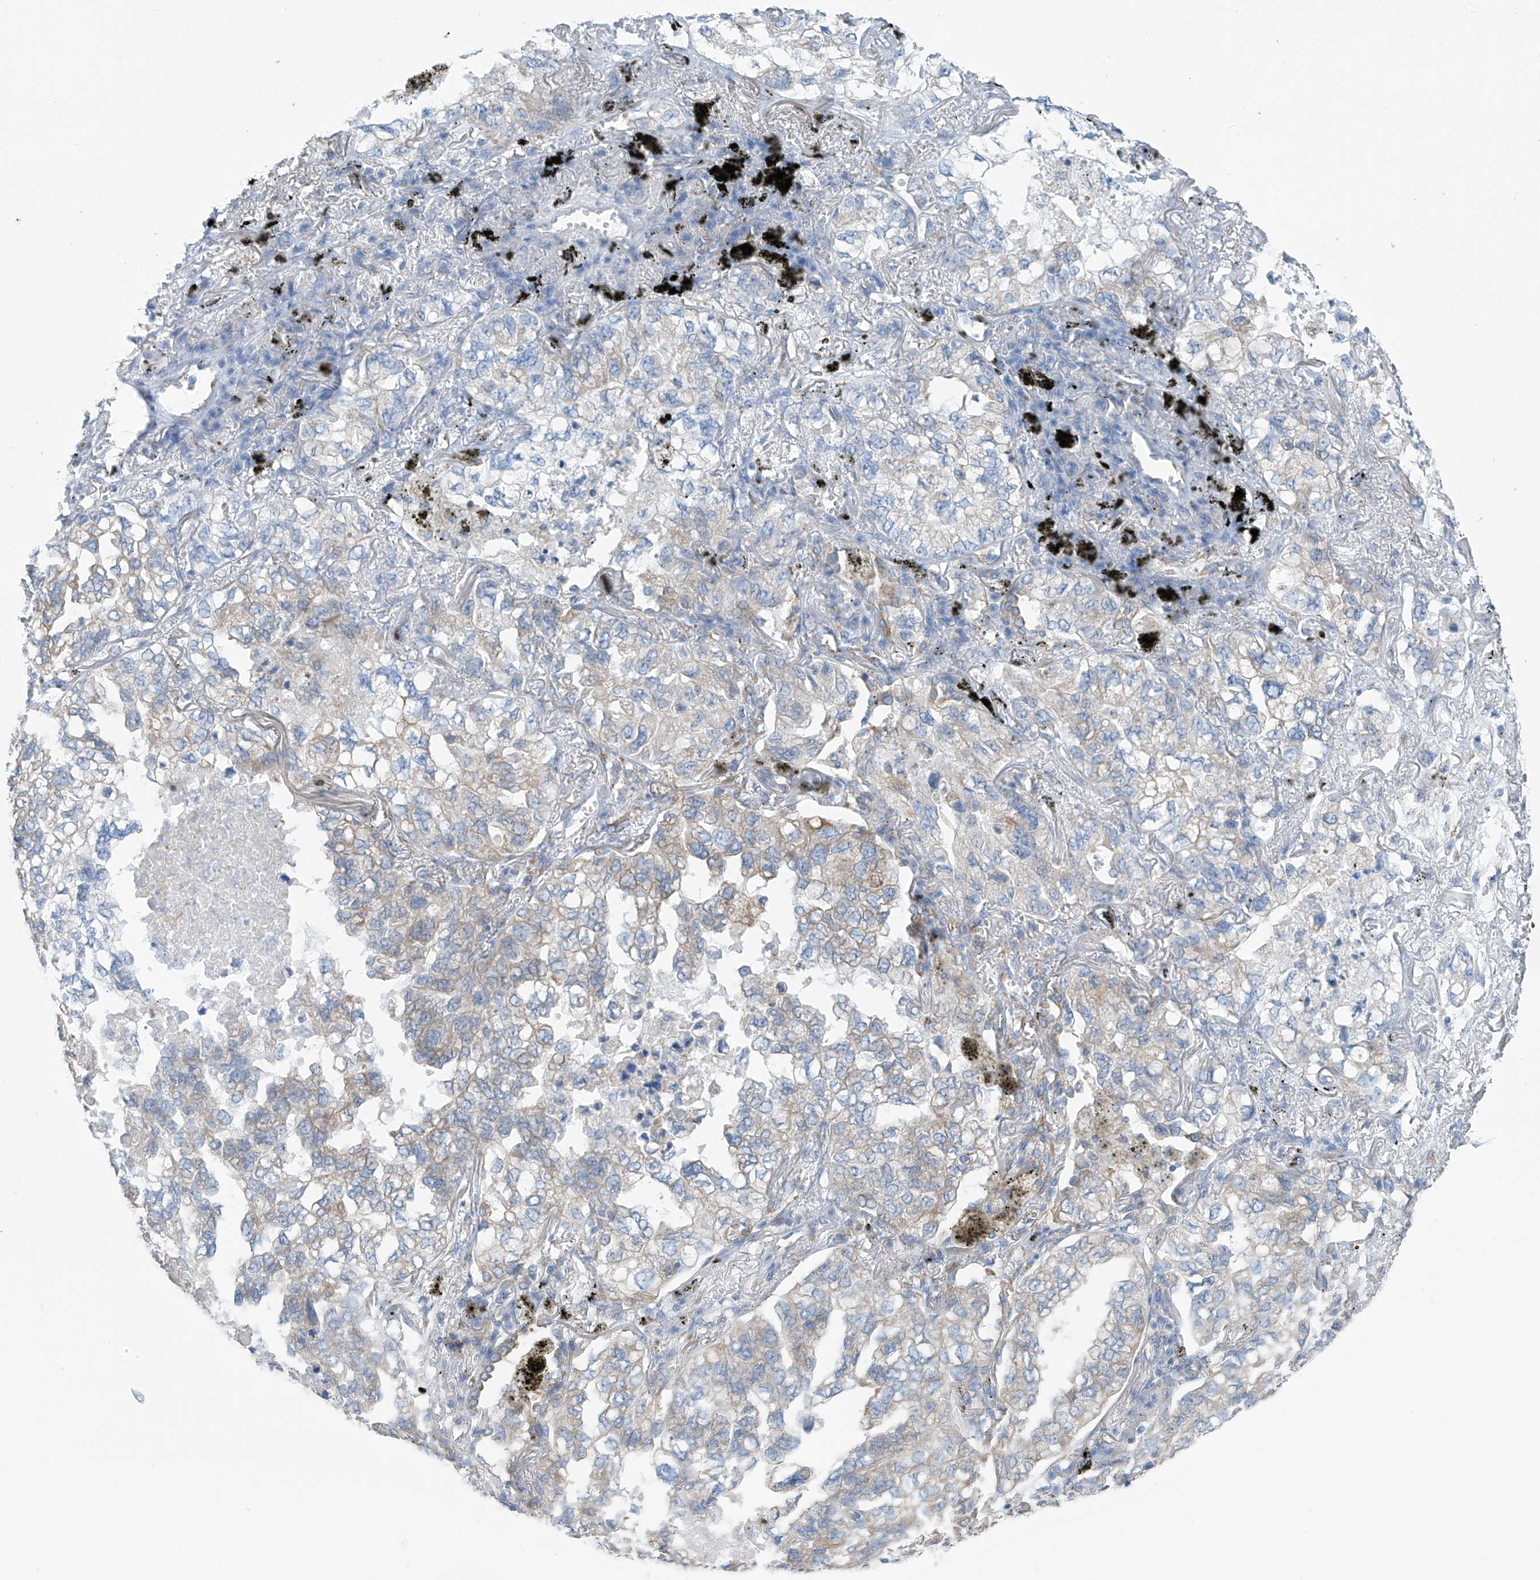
{"staining": {"intensity": "weak", "quantity": "<25%", "location": "cytoplasmic/membranous"}, "tissue": "lung cancer", "cell_type": "Tumor cells", "image_type": "cancer", "snomed": [{"axis": "morphology", "description": "Adenocarcinoma, NOS"}, {"axis": "topography", "description": "Lung"}], "caption": "Immunohistochemistry micrograph of human lung cancer stained for a protein (brown), which displays no positivity in tumor cells. (DAB immunohistochemistry with hematoxylin counter stain).", "gene": "RCN2", "patient": {"sex": "male", "age": 65}}